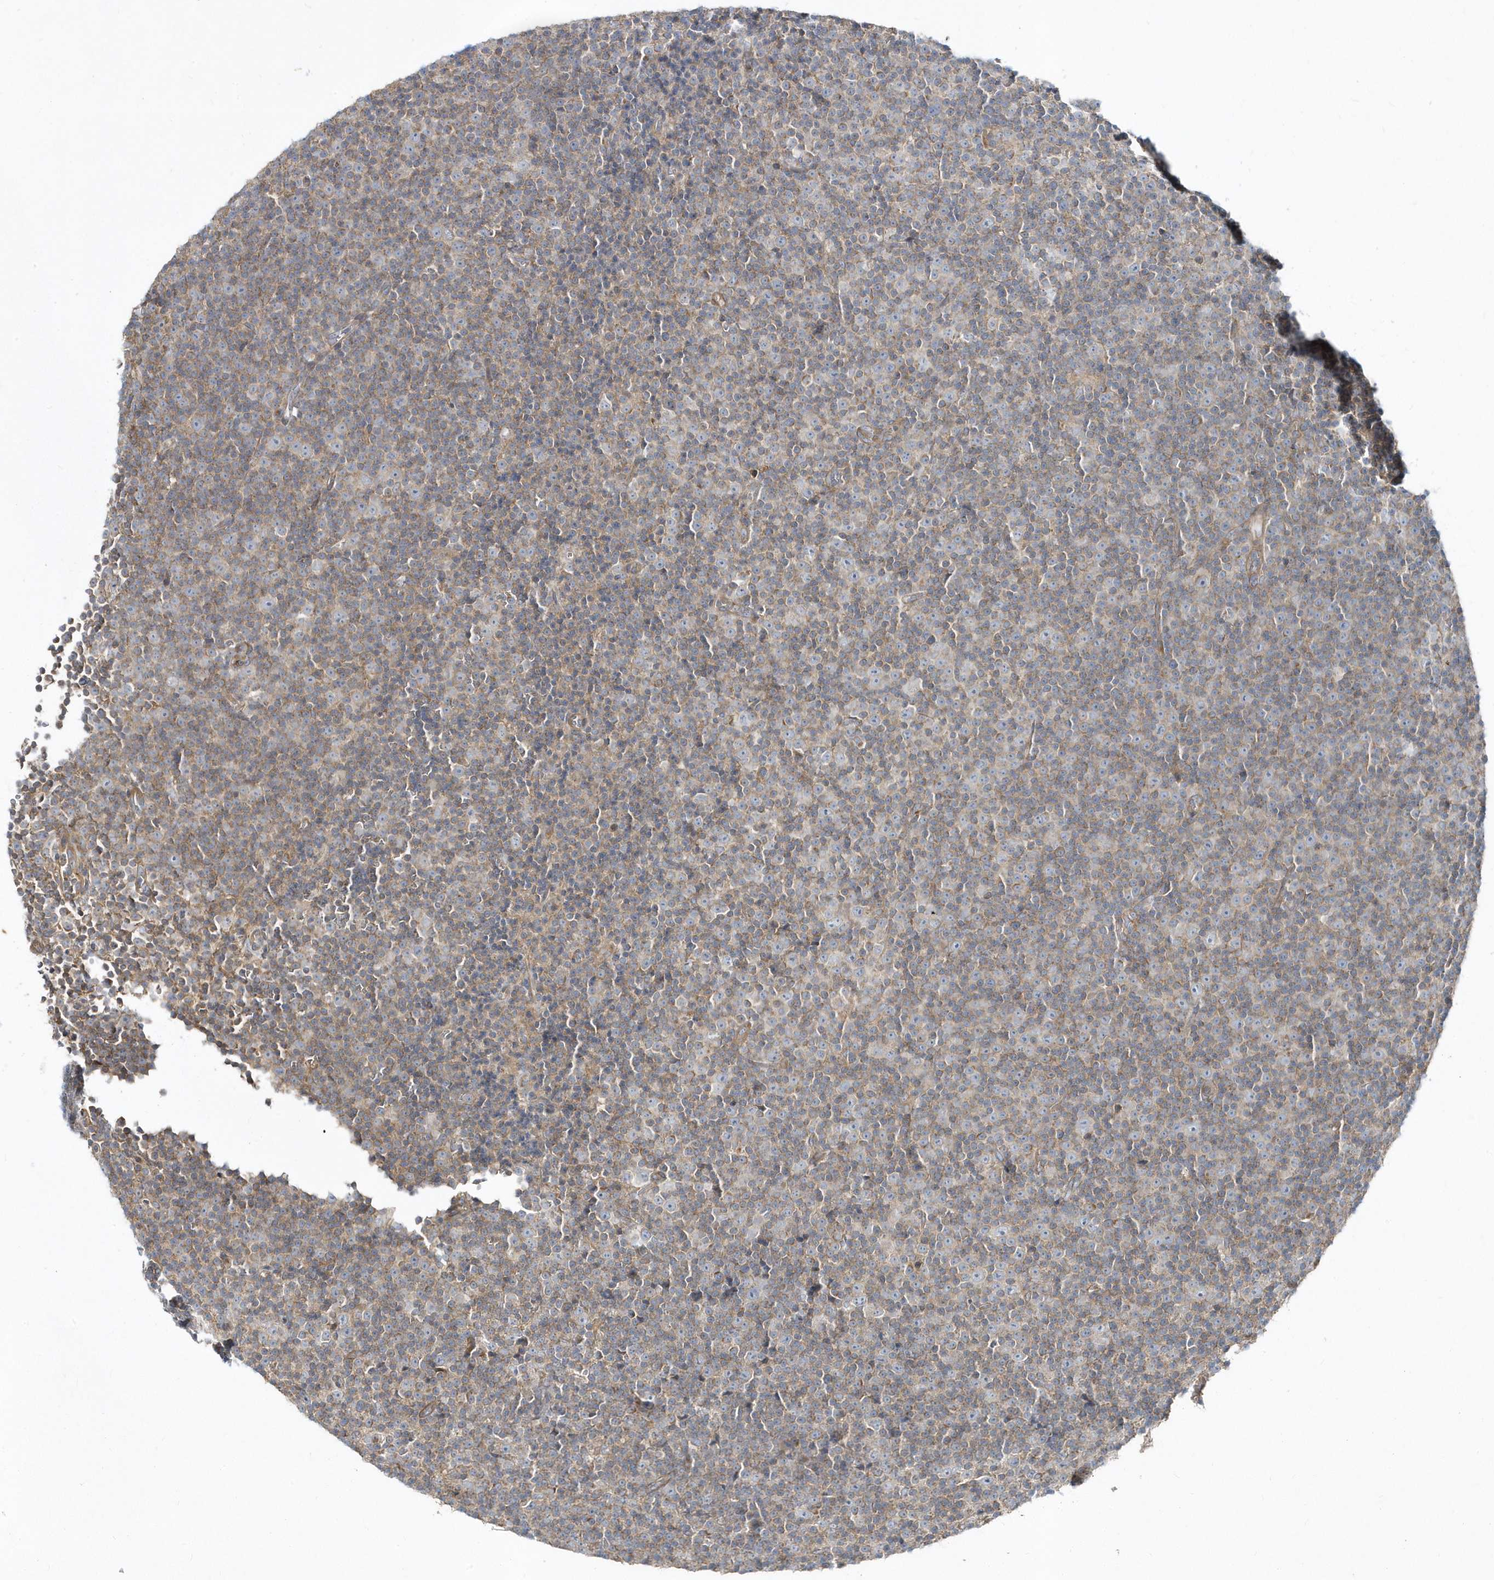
{"staining": {"intensity": "moderate", "quantity": "<25%", "location": "cytoplasmic/membranous"}, "tissue": "lymphoma", "cell_type": "Tumor cells", "image_type": "cancer", "snomed": [{"axis": "morphology", "description": "Malignant lymphoma, non-Hodgkin's type, Low grade"}, {"axis": "topography", "description": "Lymph node"}], "caption": "Malignant lymphoma, non-Hodgkin's type (low-grade) tissue demonstrates moderate cytoplasmic/membranous positivity in approximately <25% of tumor cells Ihc stains the protein of interest in brown and the nuclei are stained blue.", "gene": "LEXM", "patient": {"sex": "female", "age": 67}}